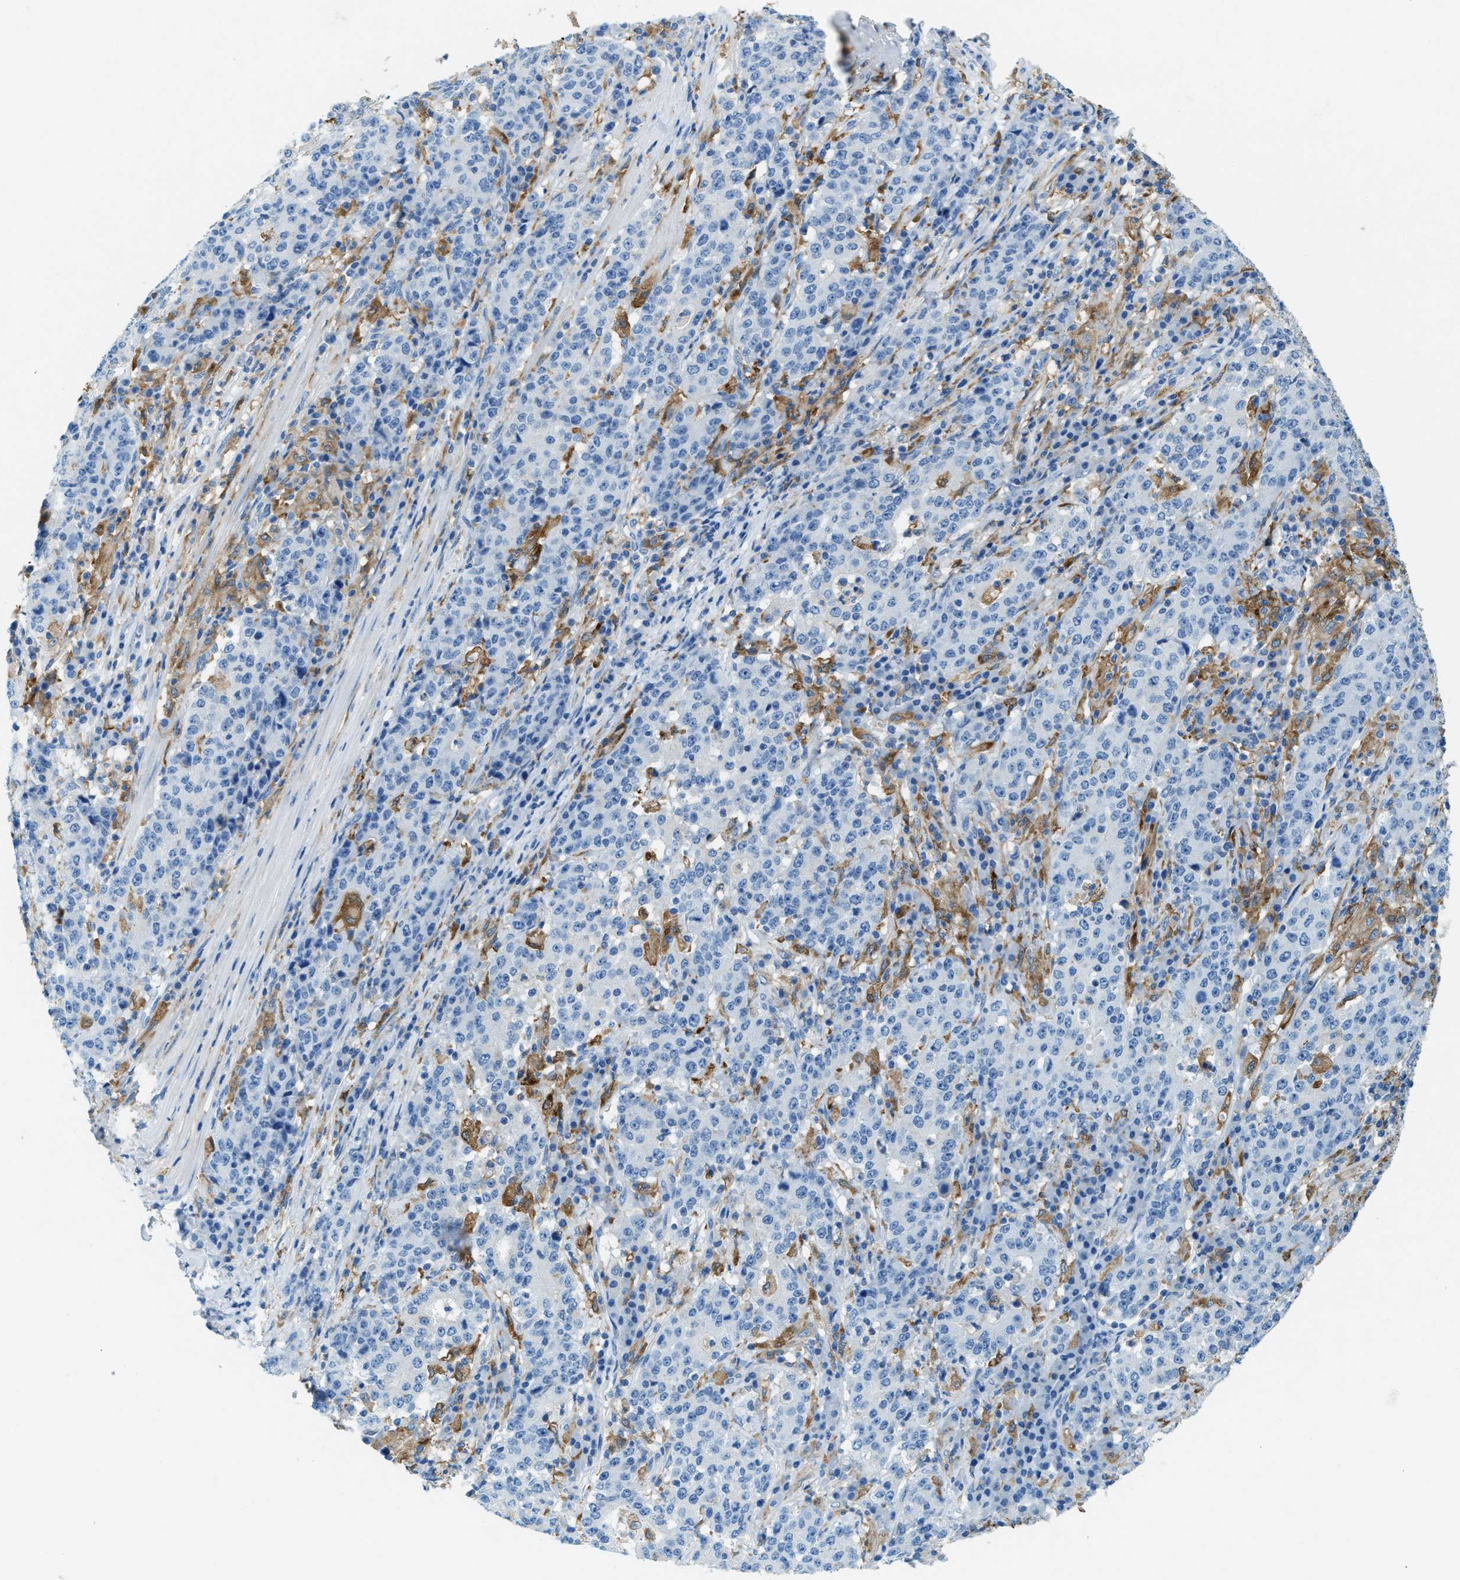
{"staining": {"intensity": "negative", "quantity": "none", "location": "none"}, "tissue": "stomach cancer", "cell_type": "Tumor cells", "image_type": "cancer", "snomed": [{"axis": "morphology", "description": "Adenocarcinoma, NOS"}, {"axis": "topography", "description": "Stomach"}], "caption": "High magnification brightfield microscopy of adenocarcinoma (stomach) stained with DAB (brown) and counterstained with hematoxylin (blue): tumor cells show no significant staining.", "gene": "MATCAP2", "patient": {"sex": "male", "age": 59}}